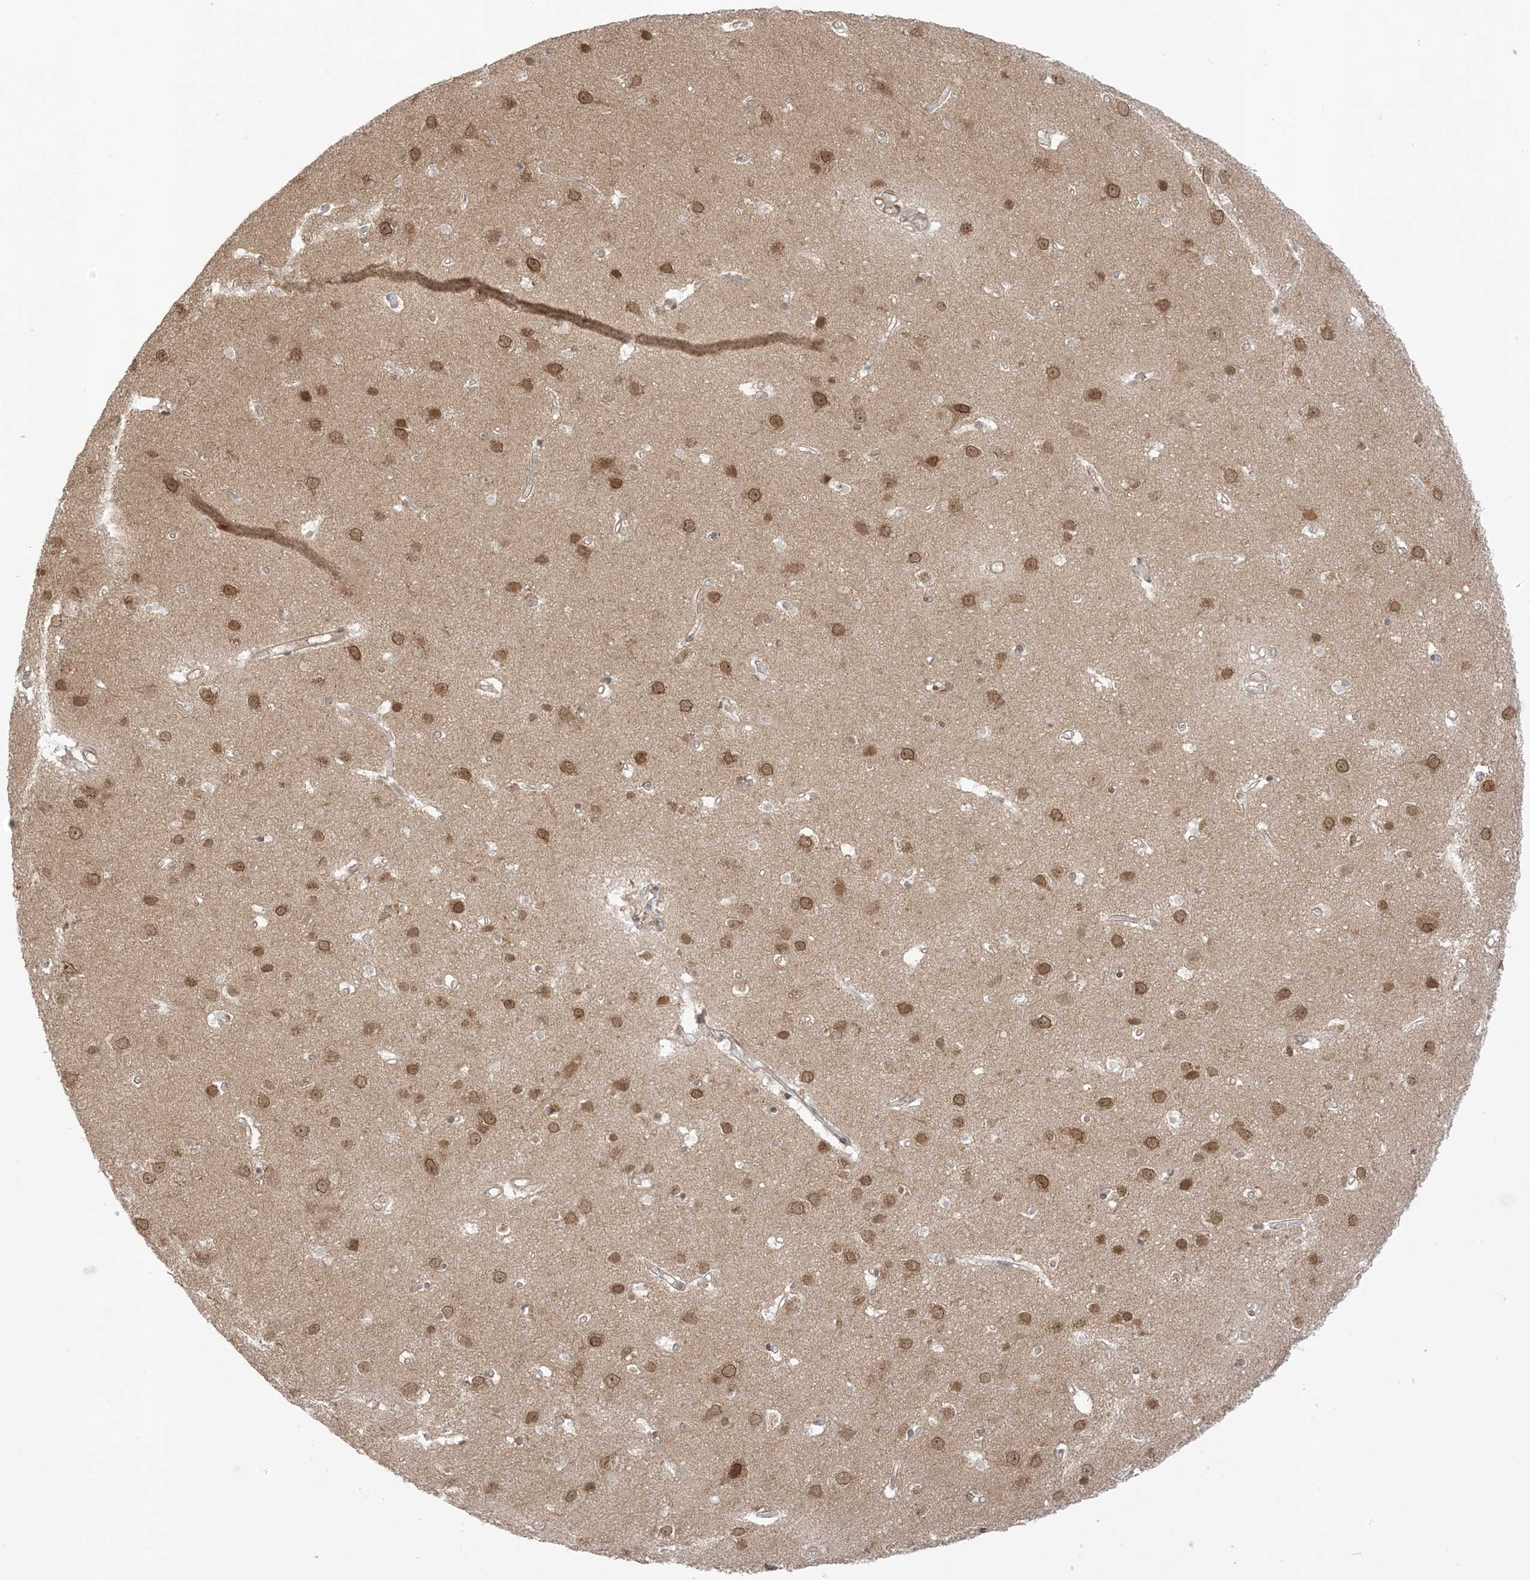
{"staining": {"intensity": "weak", "quantity": ">75%", "location": "cytoplasmic/membranous,nuclear"}, "tissue": "cerebral cortex", "cell_type": "Endothelial cells", "image_type": "normal", "snomed": [{"axis": "morphology", "description": "Normal tissue, NOS"}, {"axis": "topography", "description": "Cerebral cortex"}], "caption": "The micrograph exhibits a brown stain indicating the presence of a protein in the cytoplasmic/membranous,nuclear of endothelial cells in cerebral cortex.", "gene": "UBE2E2", "patient": {"sex": "male", "age": 54}}